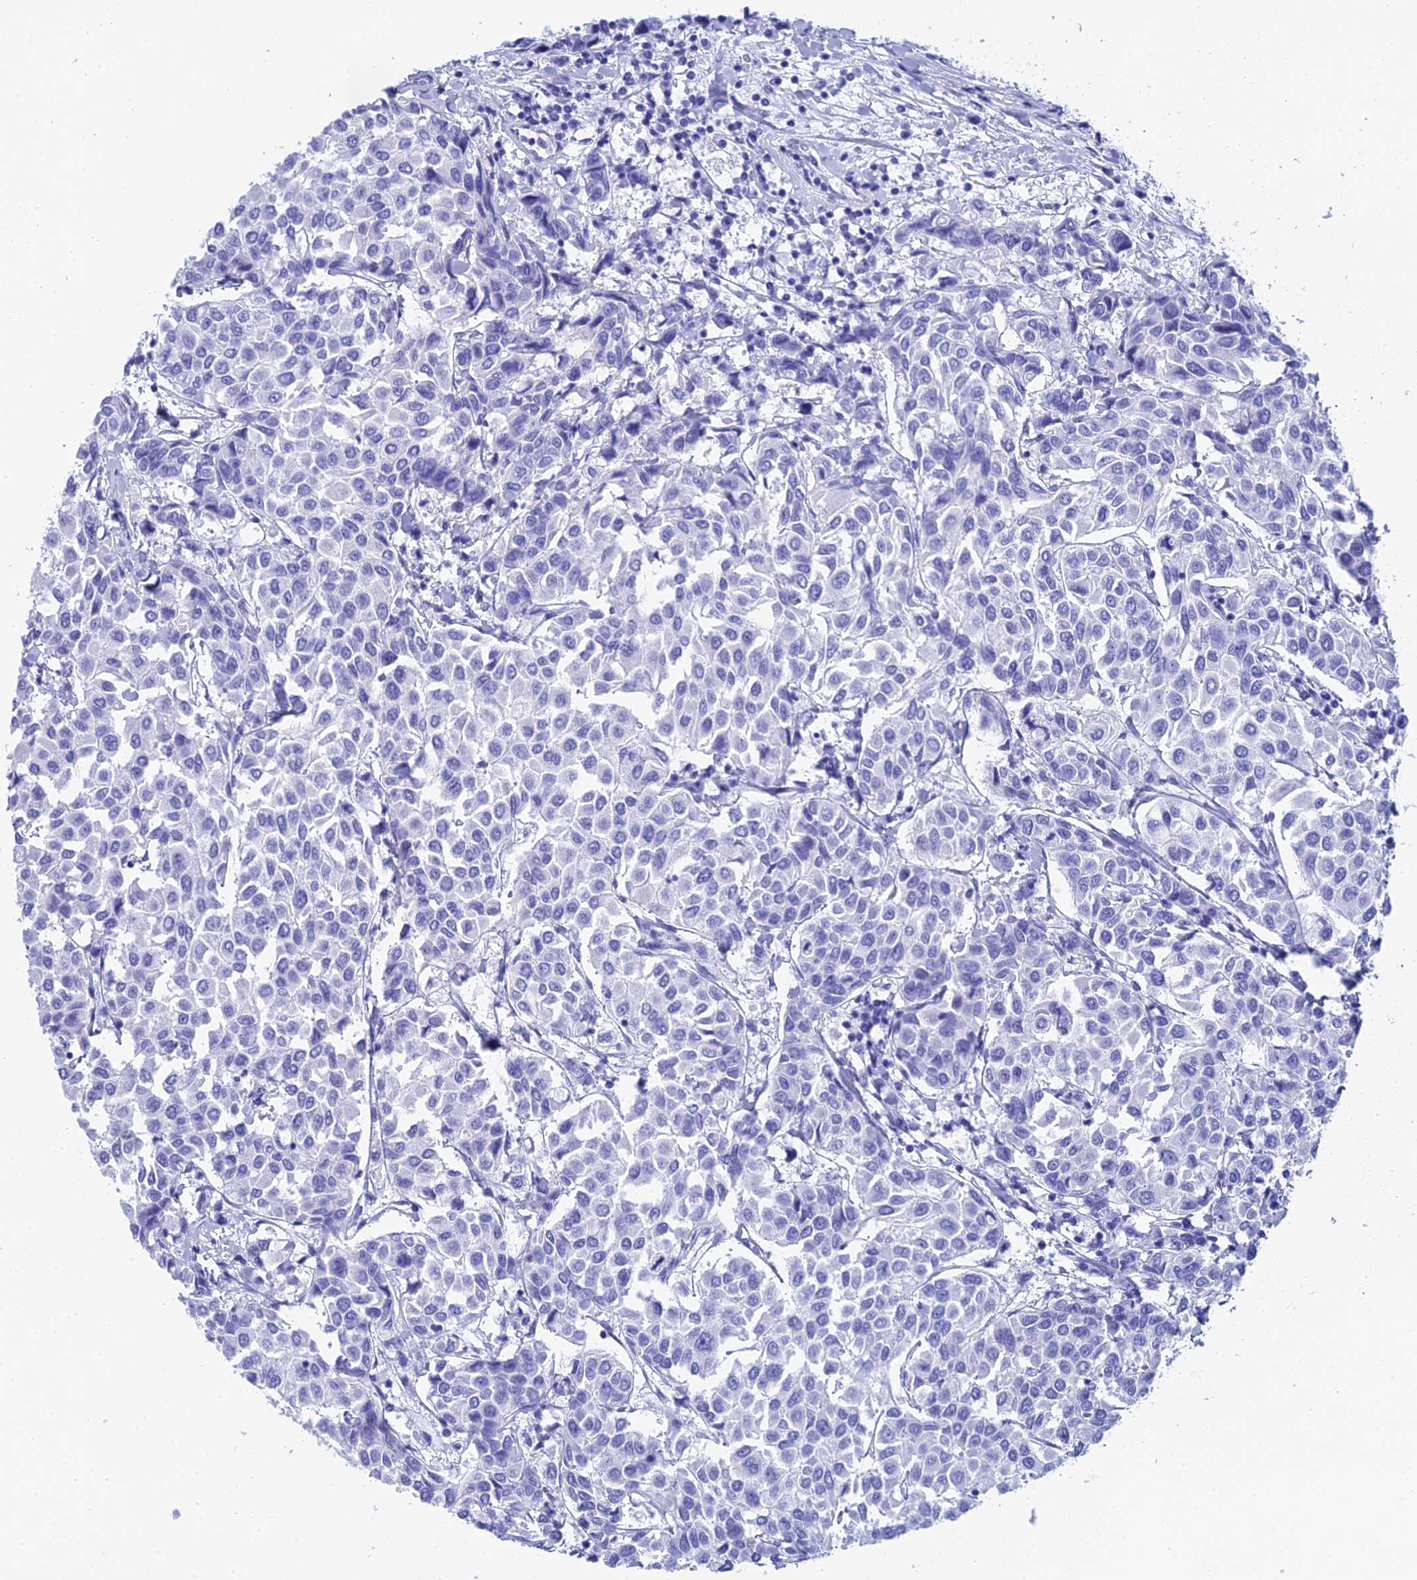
{"staining": {"intensity": "negative", "quantity": "none", "location": "none"}, "tissue": "breast cancer", "cell_type": "Tumor cells", "image_type": "cancer", "snomed": [{"axis": "morphology", "description": "Duct carcinoma"}, {"axis": "topography", "description": "Breast"}], "caption": "Infiltrating ductal carcinoma (breast) was stained to show a protein in brown. There is no significant expression in tumor cells.", "gene": "TEX101", "patient": {"sex": "female", "age": 55}}